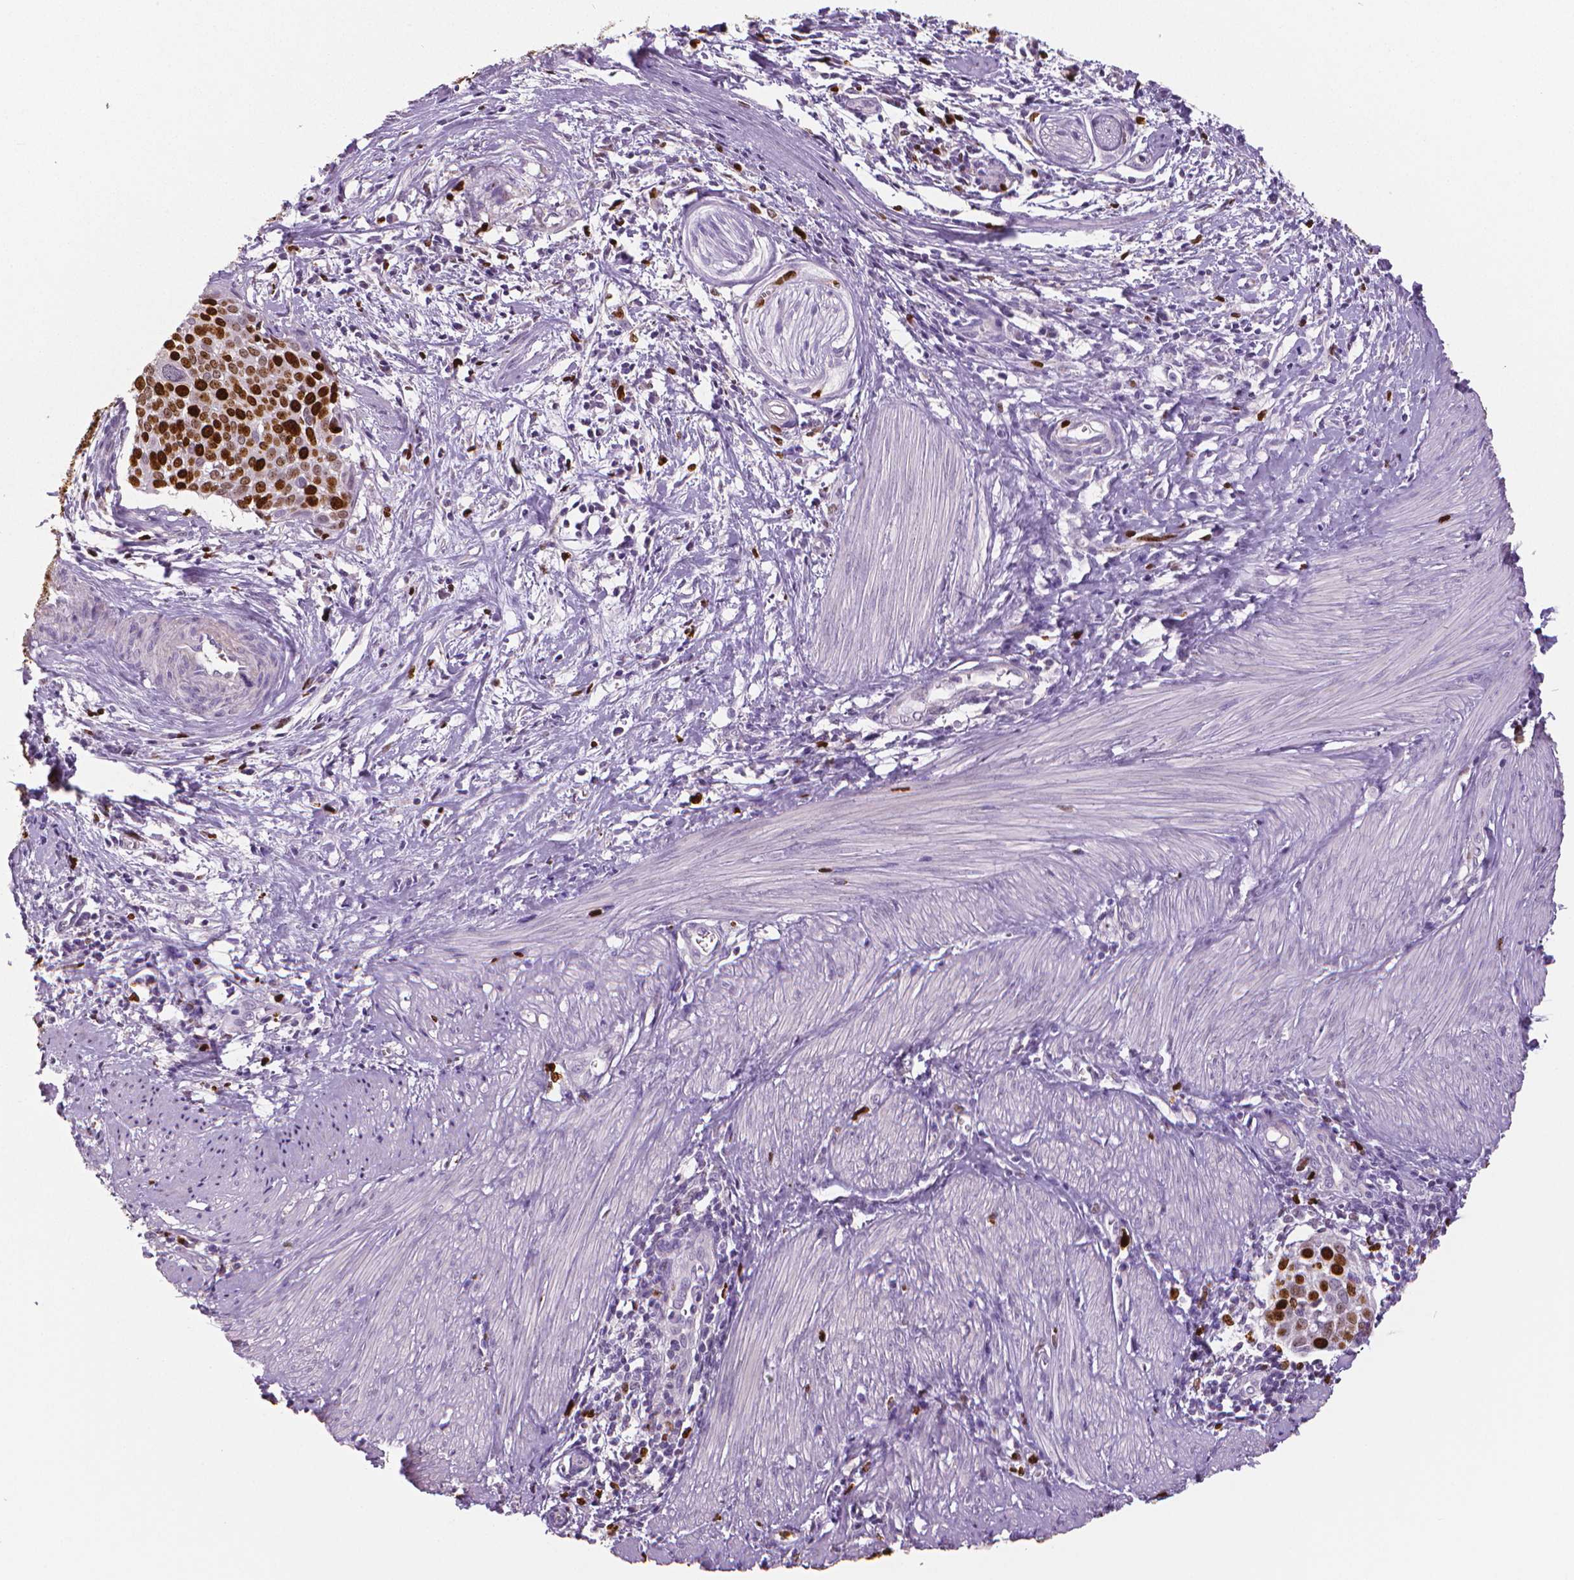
{"staining": {"intensity": "strong", "quantity": ">75%", "location": "nuclear"}, "tissue": "cervical cancer", "cell_type": "Tumor cells", "image_type": "cancer", "snomed": [{"axis": "morphology", "description": "Squamous cell carcinoma, NOS"}, {"axis": "topography", "description": "Cervix"}], "caption": "Cervical squamous cell carcinoma was stained to show a protein in brown. There is high levels of strong nuclear expression in about >75% of tumor cells.", "gene": "MKI67", "patient": {"sex": "female", "age": 39}}